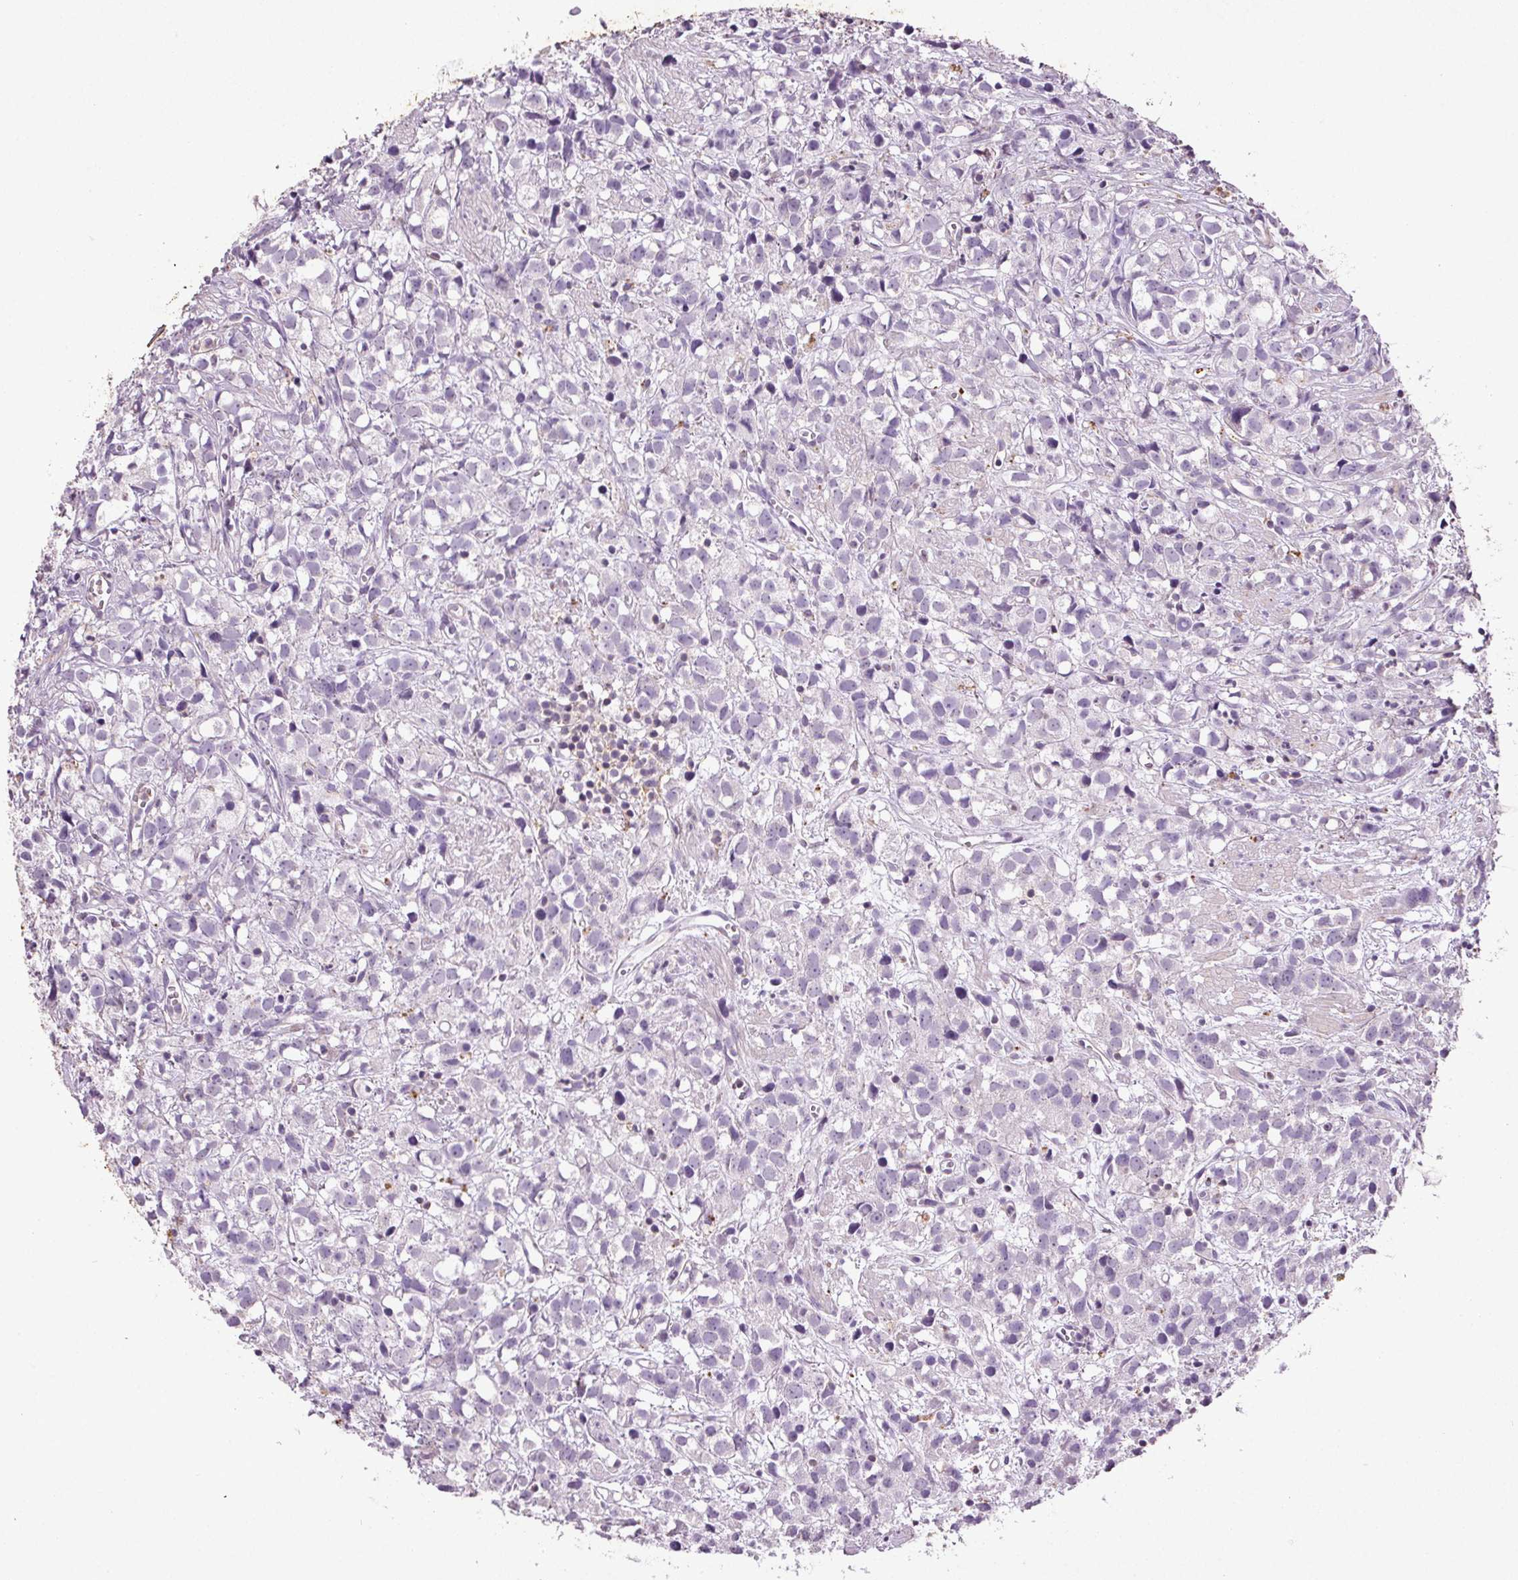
{"staining": {"intensity": "negative", "quantity": "none", "location": "none"}, "tissue": "prostate cancer", "cell_type": "Tumor cells", "image_type": "cancer", "snomed": [{"axis": "morphology", "description": "Adenocarcinoma, High grade"}, {"axis": "topography", "description": "Prostate"}], "caption": "There is no significant positivity in tumor cells of prostate cancer (high-grade adenocarcinoma).", "gene": "C19orf84", "patient": {"sex": "male", "age": 68}}